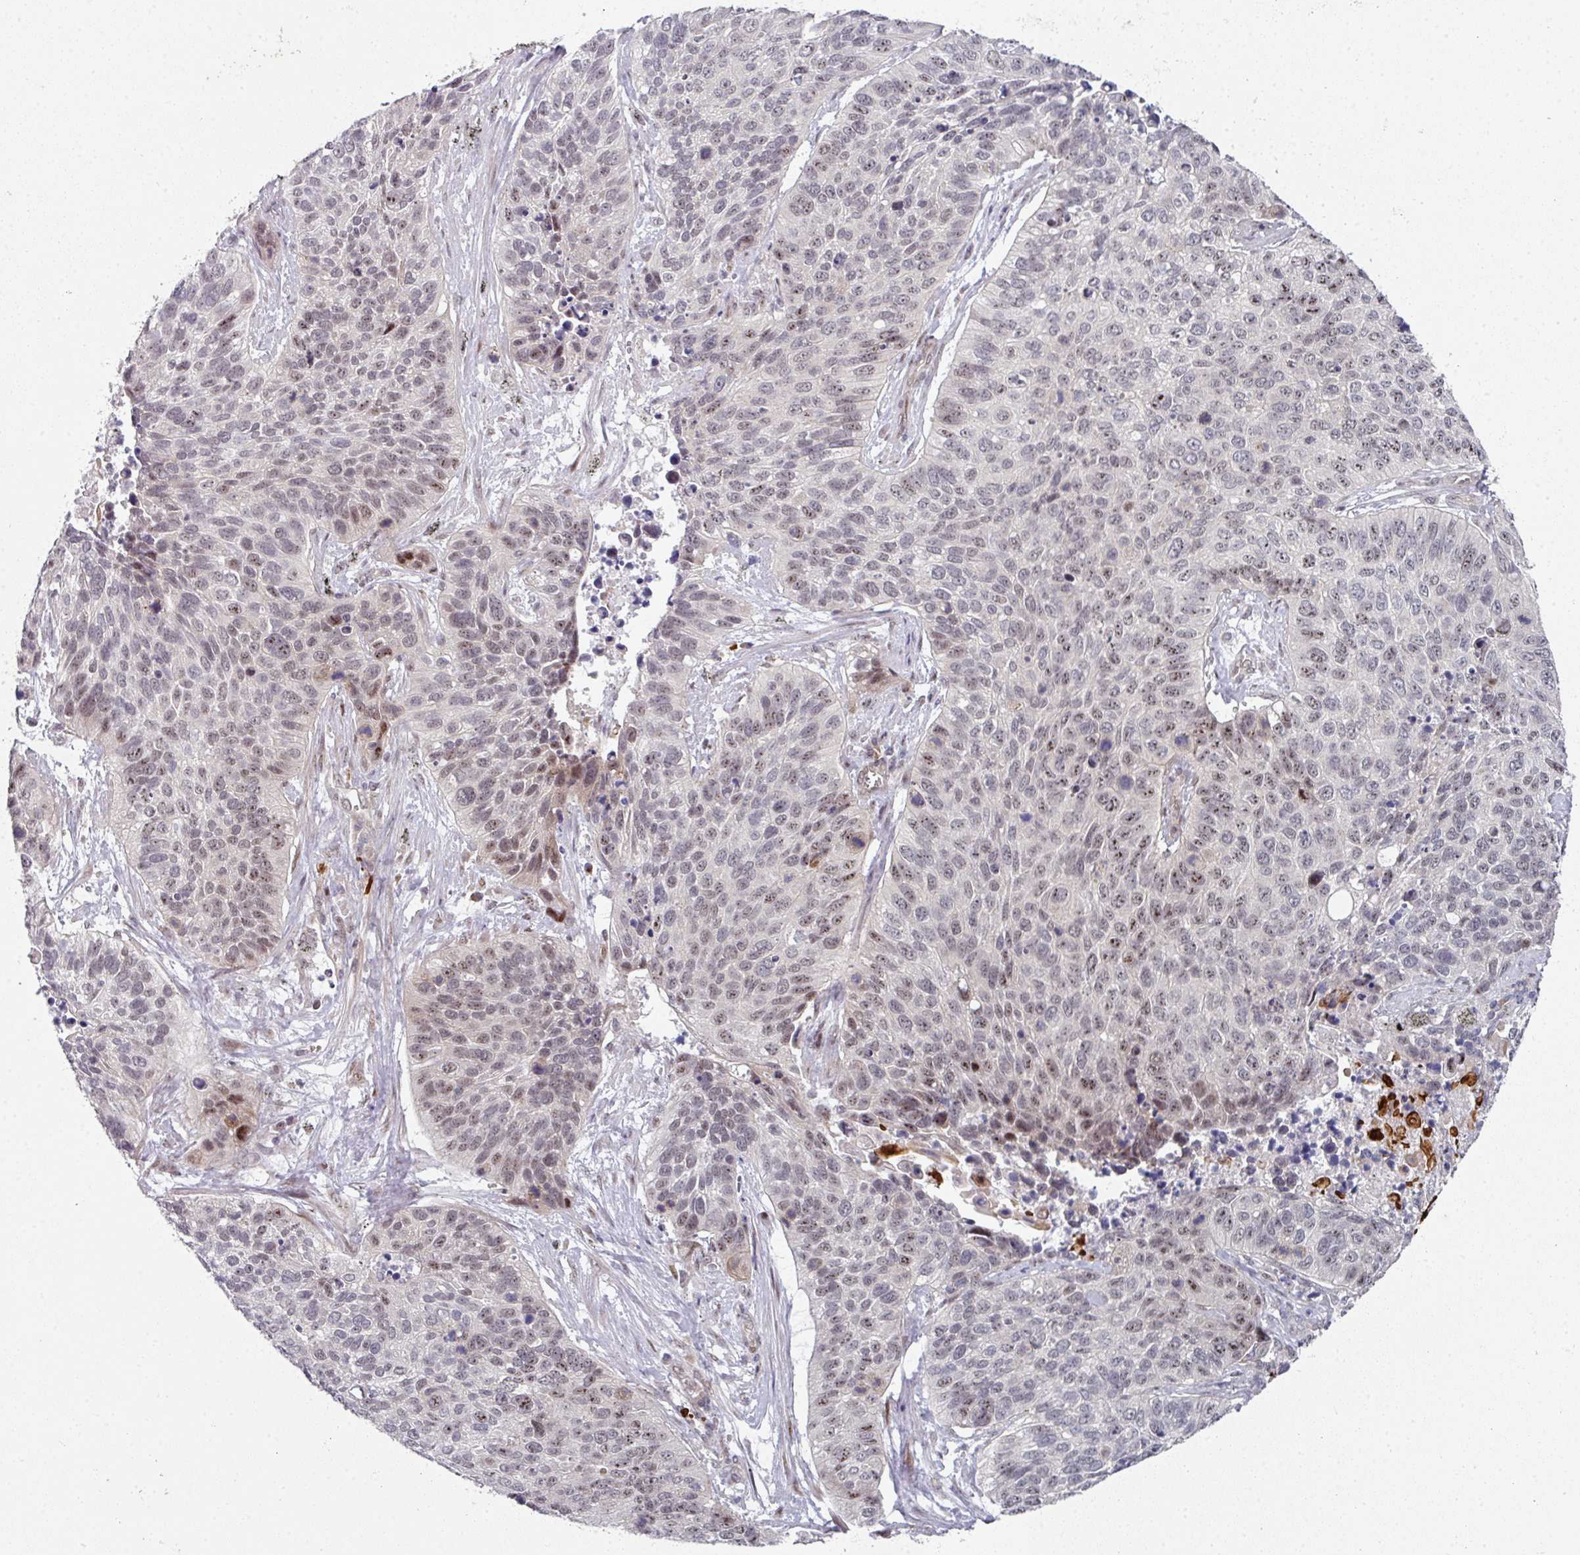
{"staining": {"intensity": "moderate", "quantity": "<25%", "location": "nuclear"}, "tissue": "lung cancer", "cell_type": "Tumor cells", "image_type": "cancer", "snomed": [{"axis": "morphology", "description": "Squamous cell carcinoma, NOS"}, {"axis": "topography", "description": "Lung"}], "caption": "Moderate nuclear protein expression is seen in about <25% of tumor cells in lung squamous cell carcinoma. (IHC, brightfield microscopy, high magnification).", "gene": "TMCC1", "patient": {"sex": "male", "age": 62}}